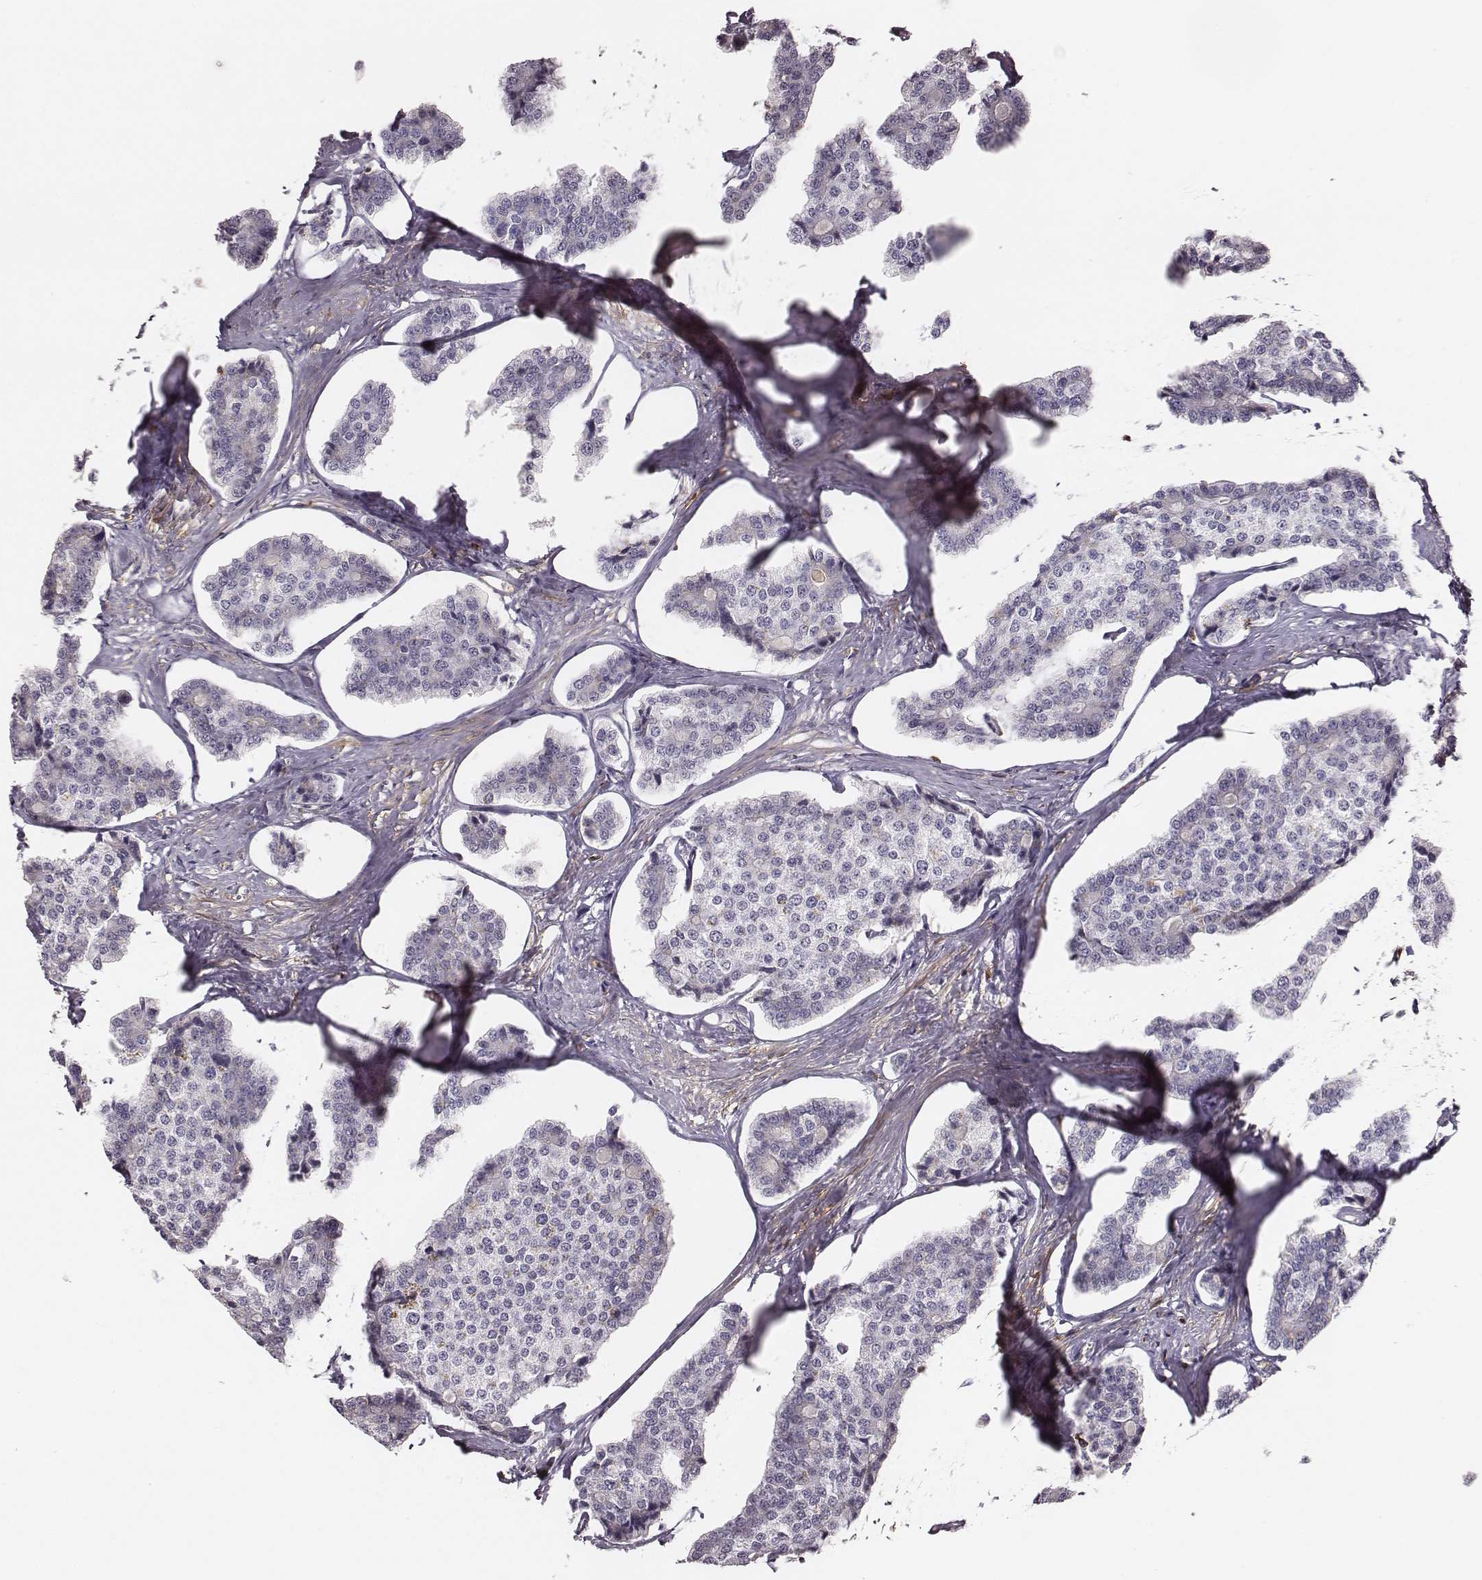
{"staining": {"intensity": "negative", "quantity": "none", "location": "none"}, "tissue": "carcinoid", "cell_type": "Tumor cells", "image_type": "cancer", "snomed": [{"axis": "morphology", "description": "Carcinoid, malignant, NOS"}, {"axis": "topography", "description": "Small intestine"}], "caption": "Image shows no significant protein positivity in tumor cells of carcinoid. (IHC, brightfield microscopy, high magnification).", "gene": "ZYX", "patient": {"sex": "female", "age": 65}}